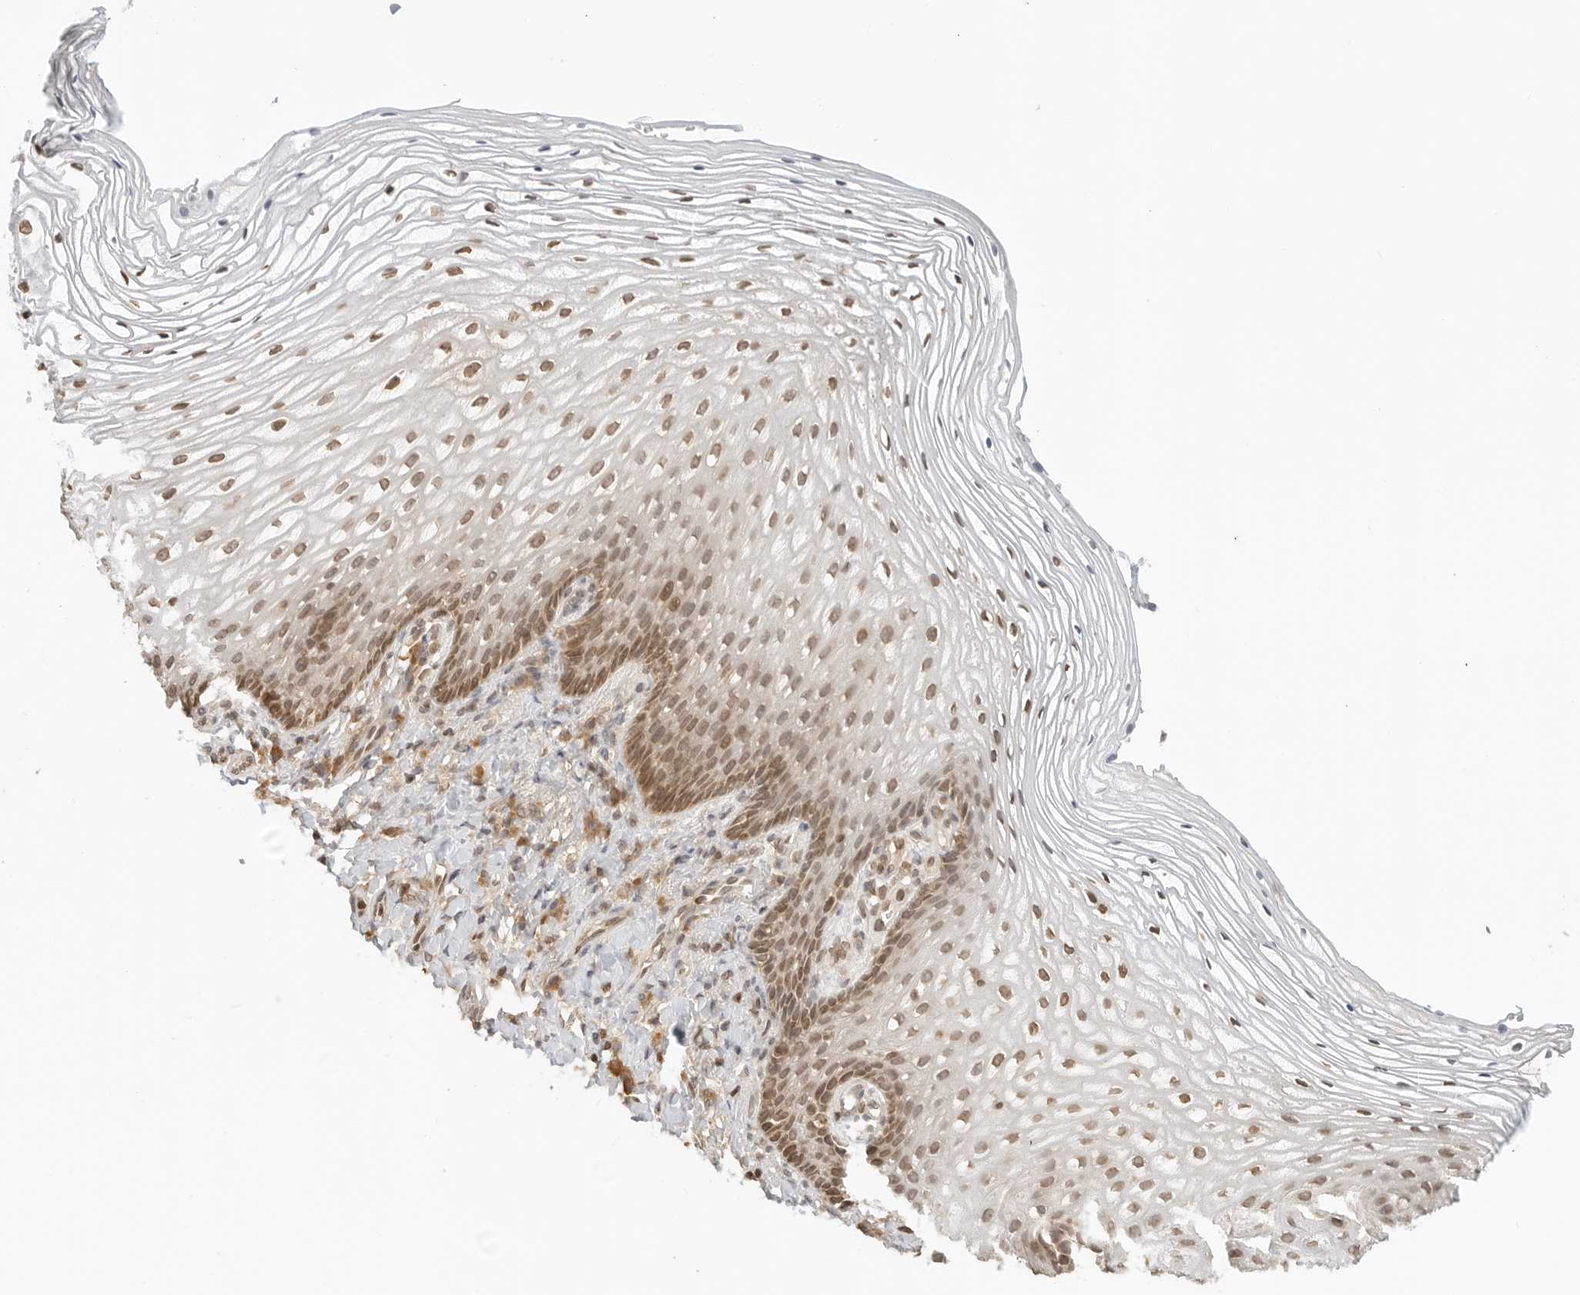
{"staining": {"intensity": "moderate", "quantity": ">75%", "location": "cytoplasmic/membranous,nuclear"}, "tissue": "vagina", "cell_type": "Squamous epithelial cells", "image_type": "normal", "snomed": [{"axis": "morphology", "description": "Normal tissue, NOS"}, {"axis": "topography", "description": "Vagina"}], "caption": "Brown immunohistochemical staining in normal vagina exhibits moderate cytoplasmic/membranous,nuclear expression in about >75% of squamous epithelial cells.", "gene": "POLH", "patient": {"sex": "female", "age": 60}}